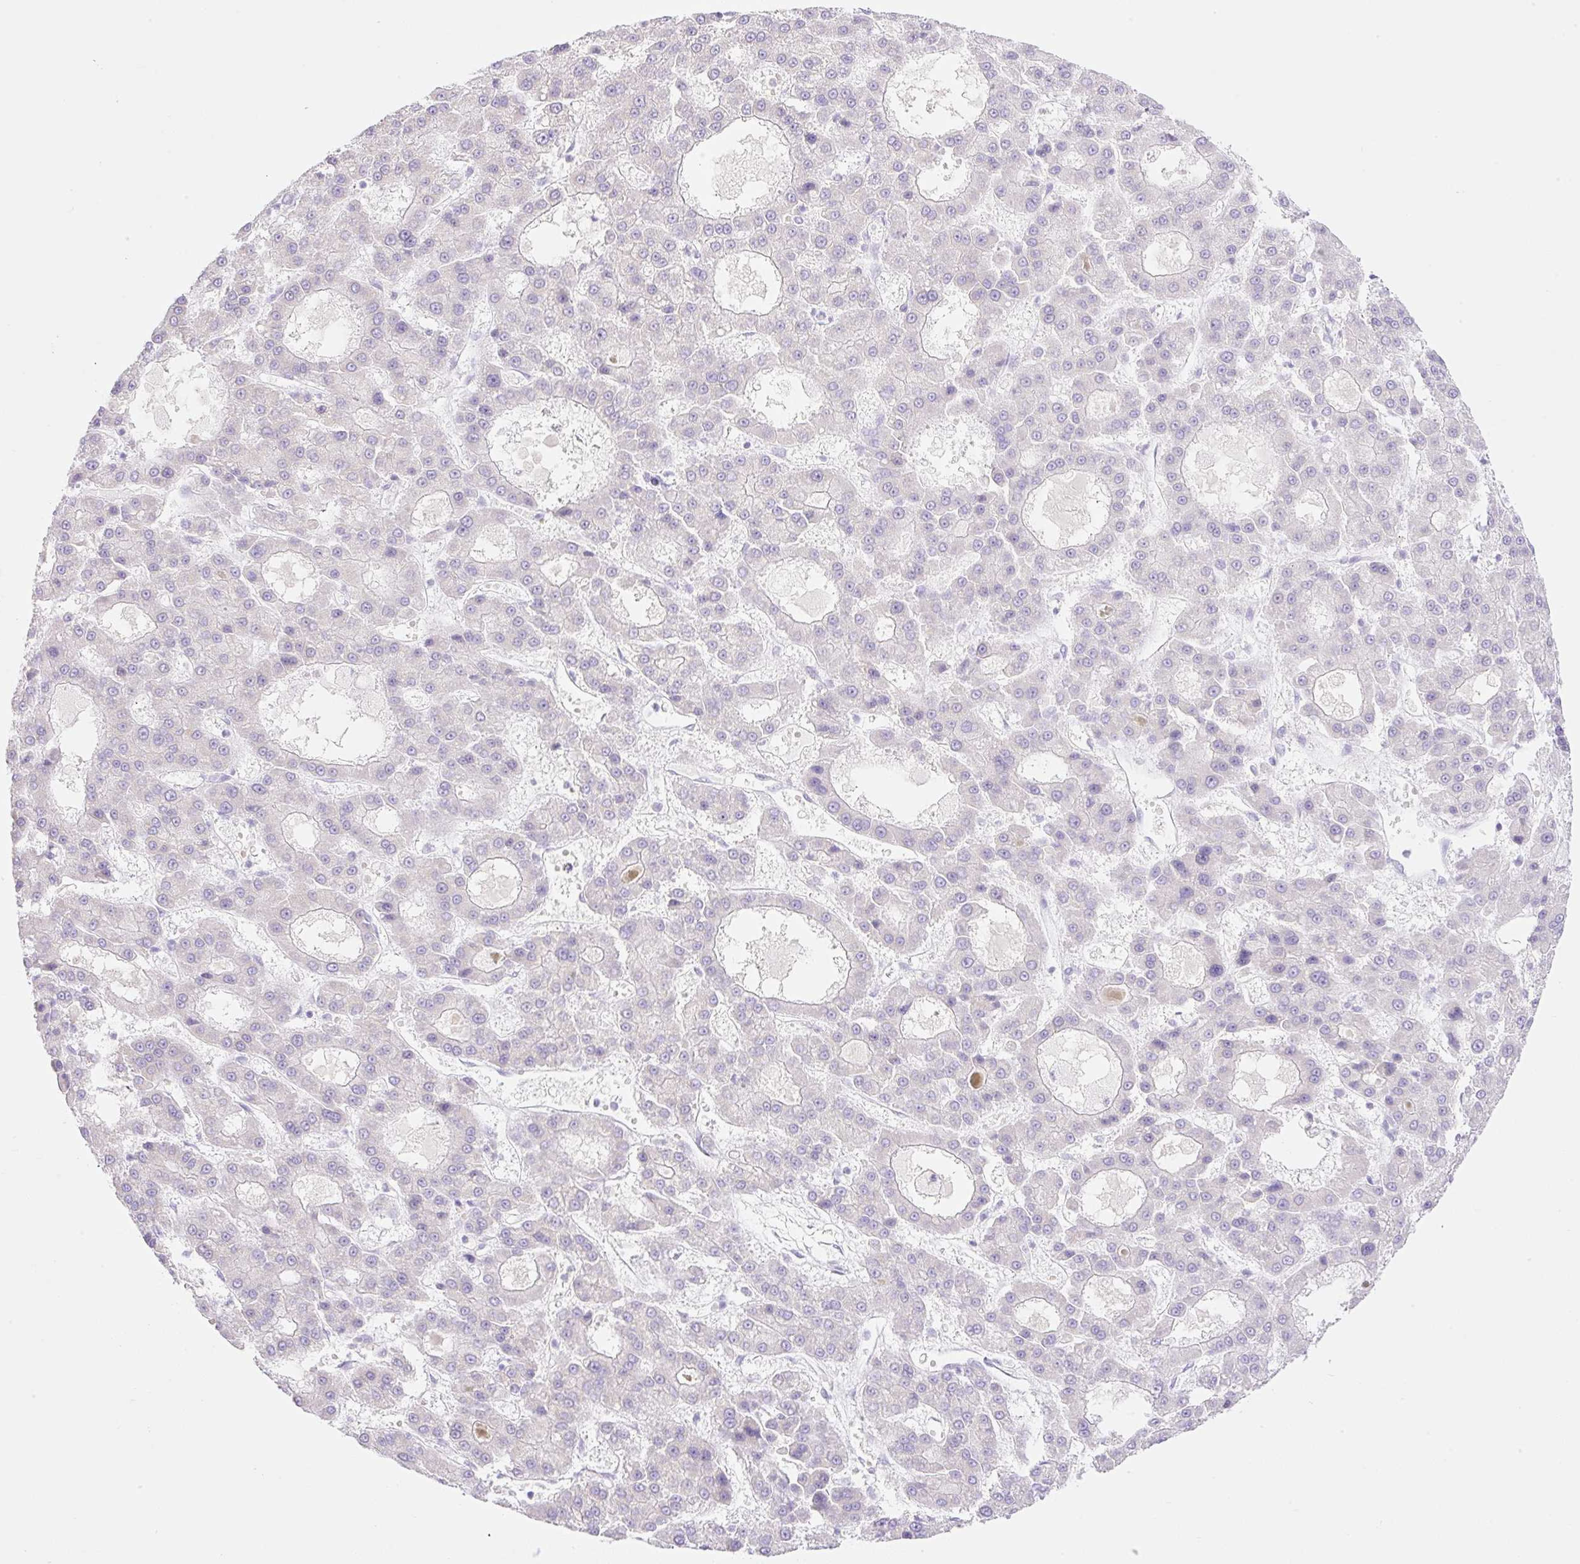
{"staining": {"intensity": "negative", "quantity": "none", "location": "none"}, "tissue": "liver cancer", "cell_type": "Tumor cells", "image_type": "cancer", "snomed": [{"axis": "morphology", "description": "Carcinoma, Hepatocellular, NOS"}, {"axis": "topography", "description": "Liver"}], "caption": "This micrograph is of hepatocellular carcinoma (liver) stained with IHC to label a protein in brown with the nuclei are counter-stained blue. There is no staining in tumor cells.", "gene": "CDX1", "patient": {"sex": "male", "age": 70}}